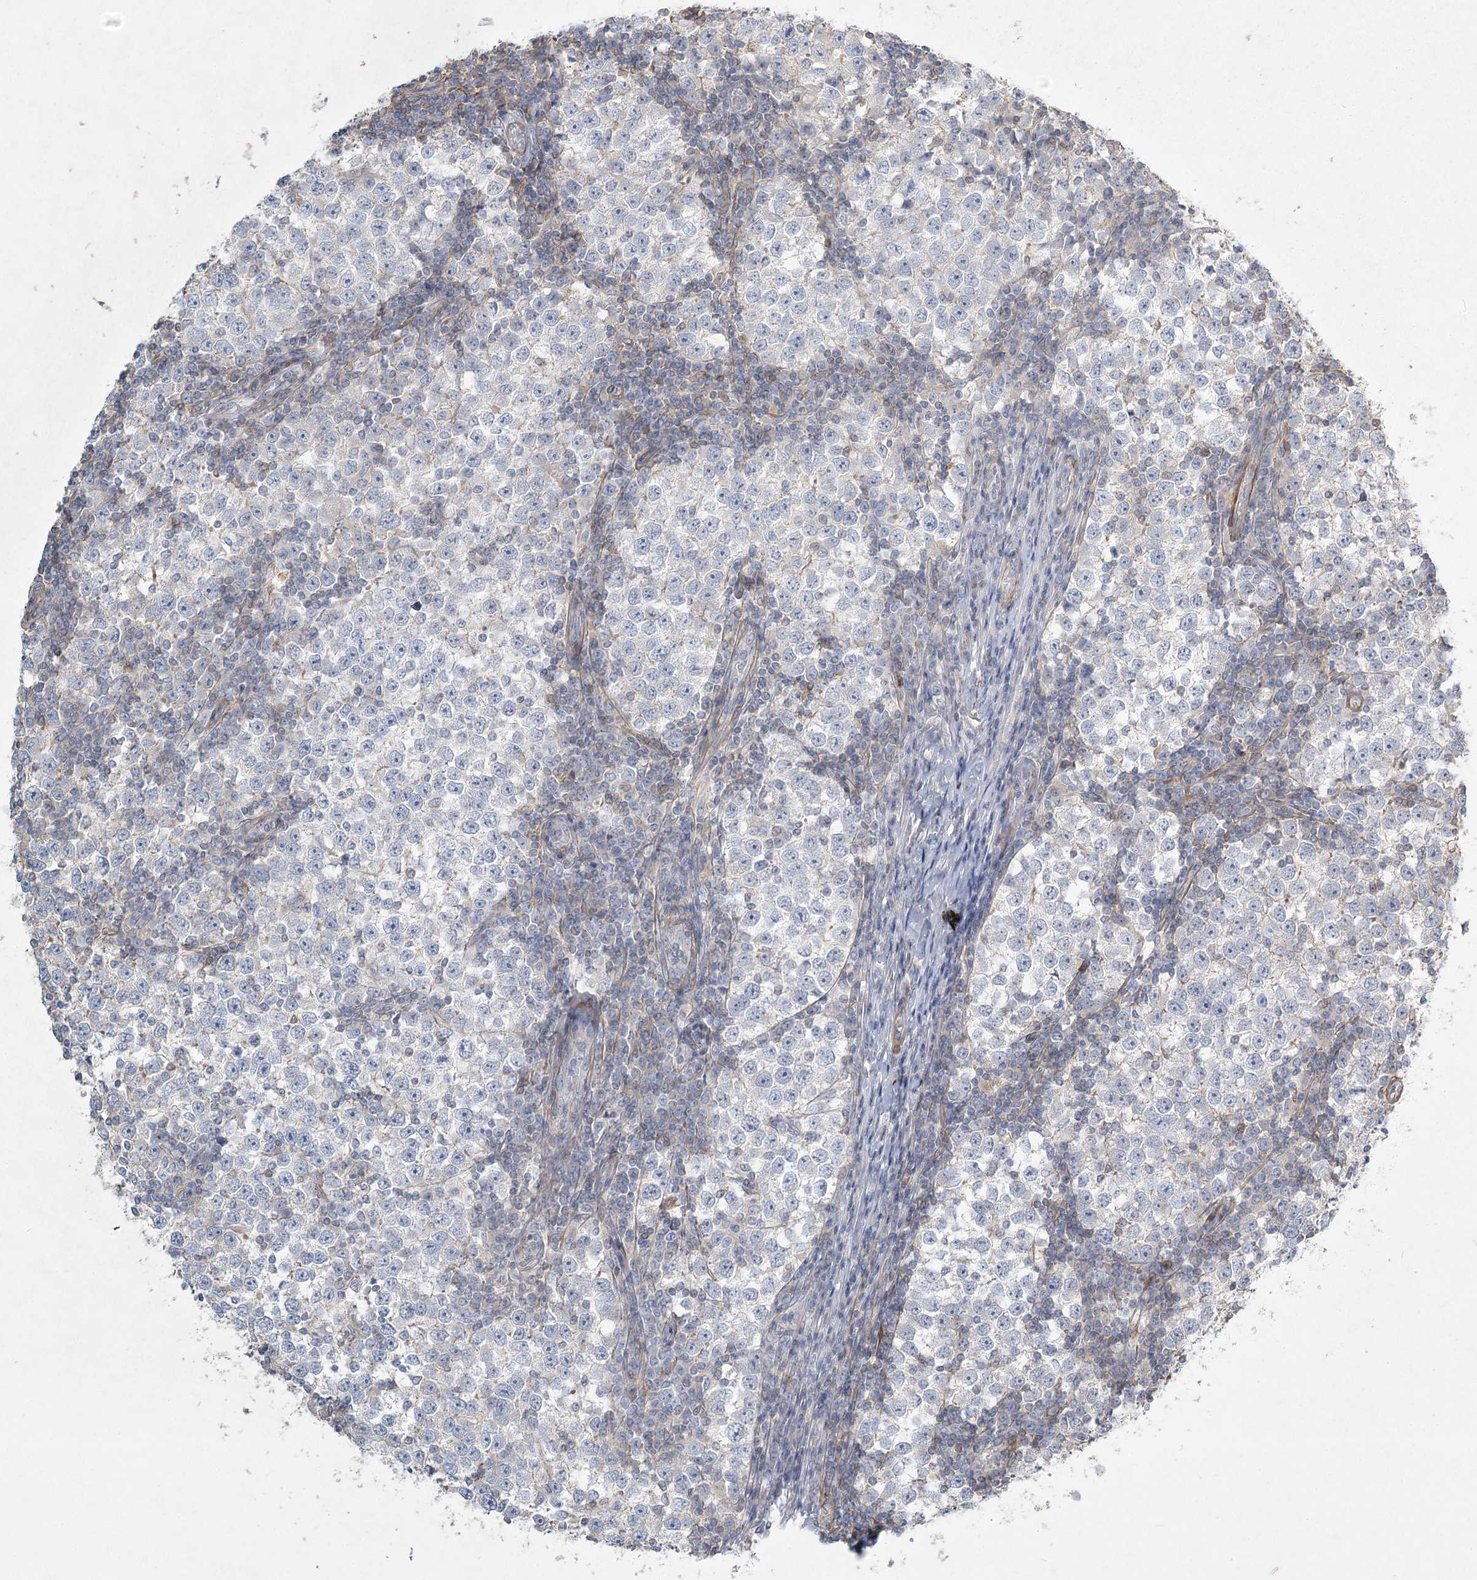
{"staining": {"intensity": "negative", "quantity": "none", "location": "none"}, "tissue": "testis cancer", "cell_type": "Tumor cells", "image_type": "cancer", "snomed": [{"axis": "morphology", "description": "Seminoma, NOS"}, {"axis": "topography", "description": "Testis"}], "caption": "Immunohistochemical staining of human testis cancer exhibits no significant staining in tumor cells.", "gene": "INPP4B", "patient": {"sex": "male", "age": 65}}